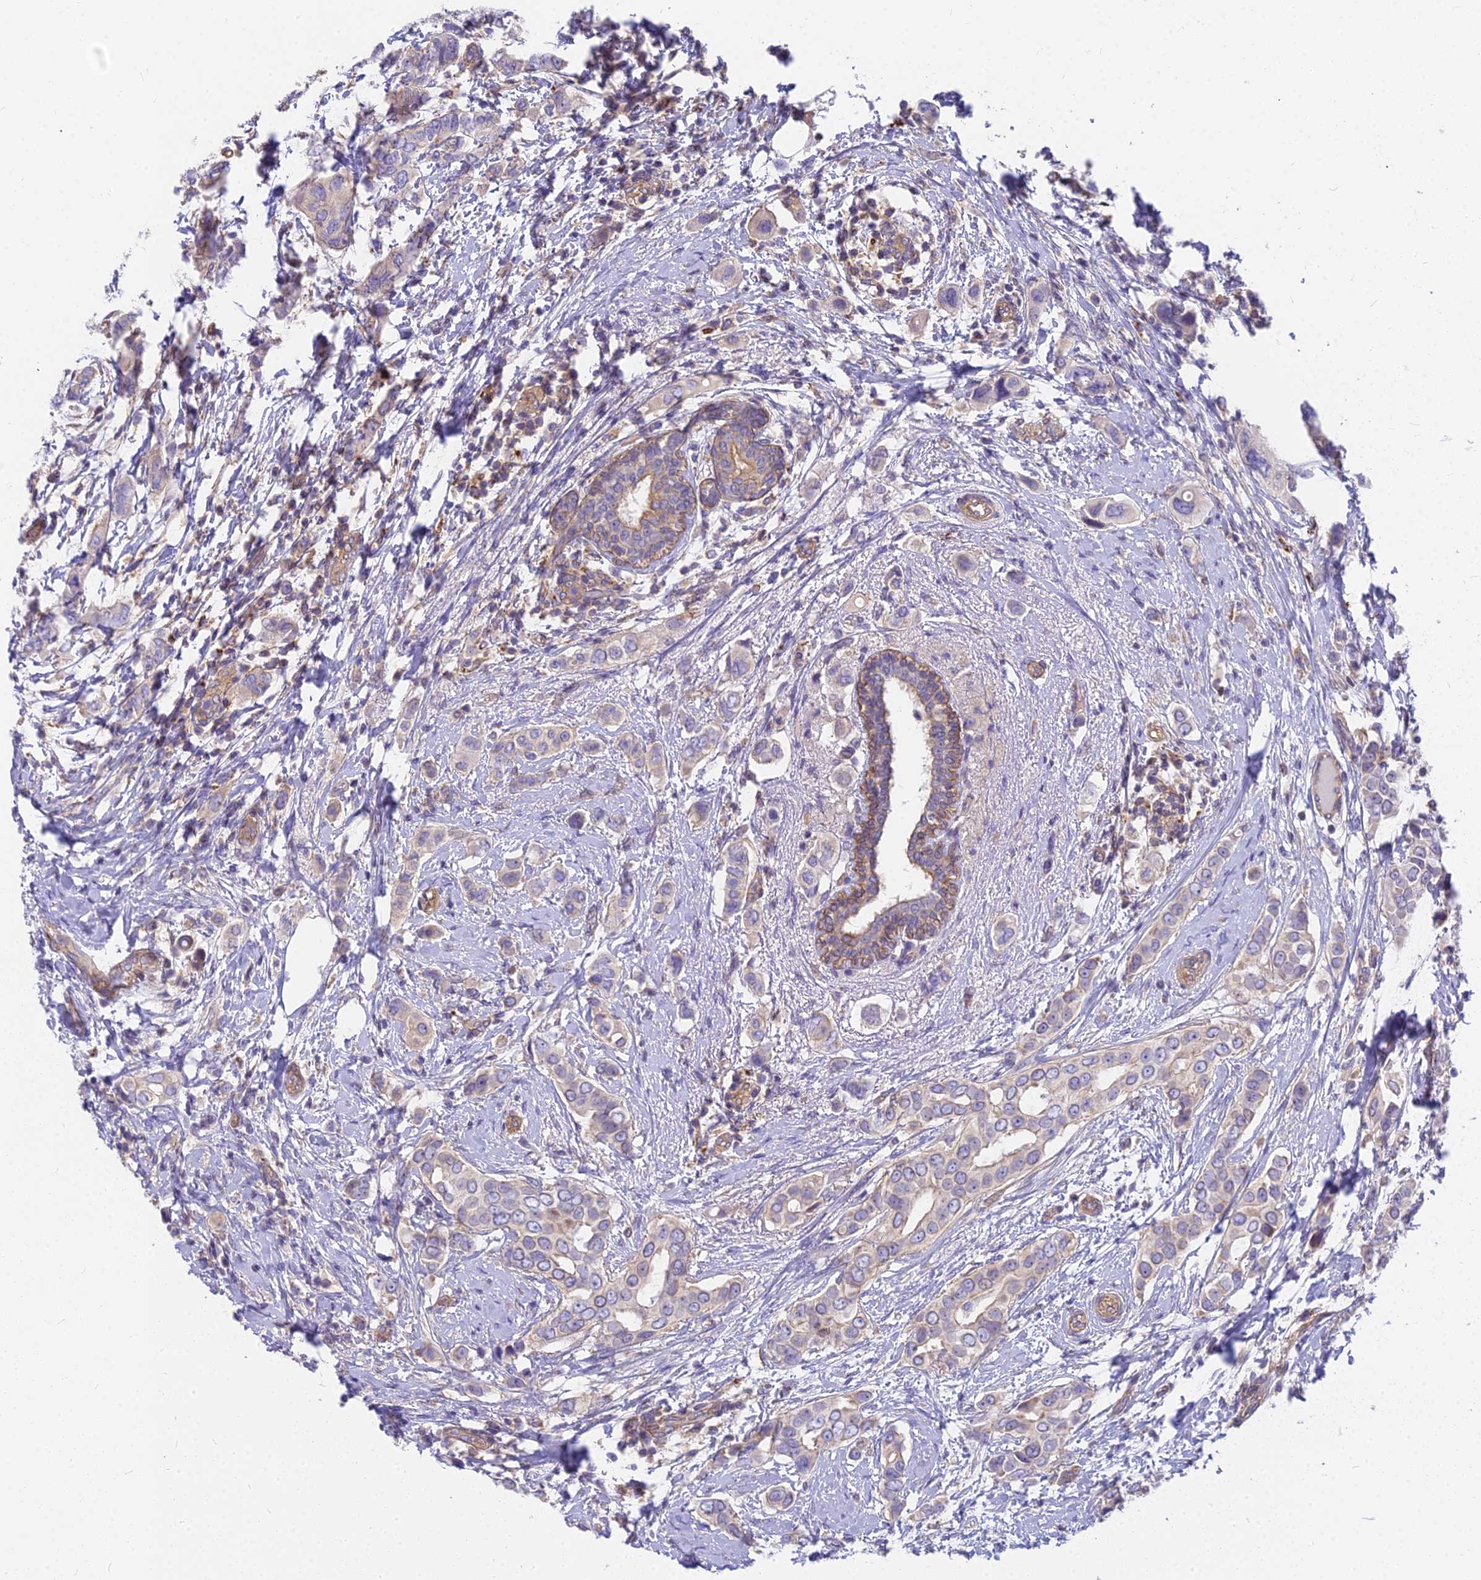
{"staining": {"intensity": "weak", "quantity": "<25%", "location": "cytoplasmic/membranous"}, "tissue": "breast cancer", "cell_type": "Tumor cells", "image_type": "cancer", "snomed": [{"axis": "morphology", "description": "Lobular carcinoma"}, {"axis": "topography", "description": "Breast"}], "caption": "This is an immunohistochemistry (IHC) micrograph of lobular carcinoma (breast). There is no staining in tumor cells.", "gene": "HLA-DOA", "patient": {"sex": "female", "age": 51}}